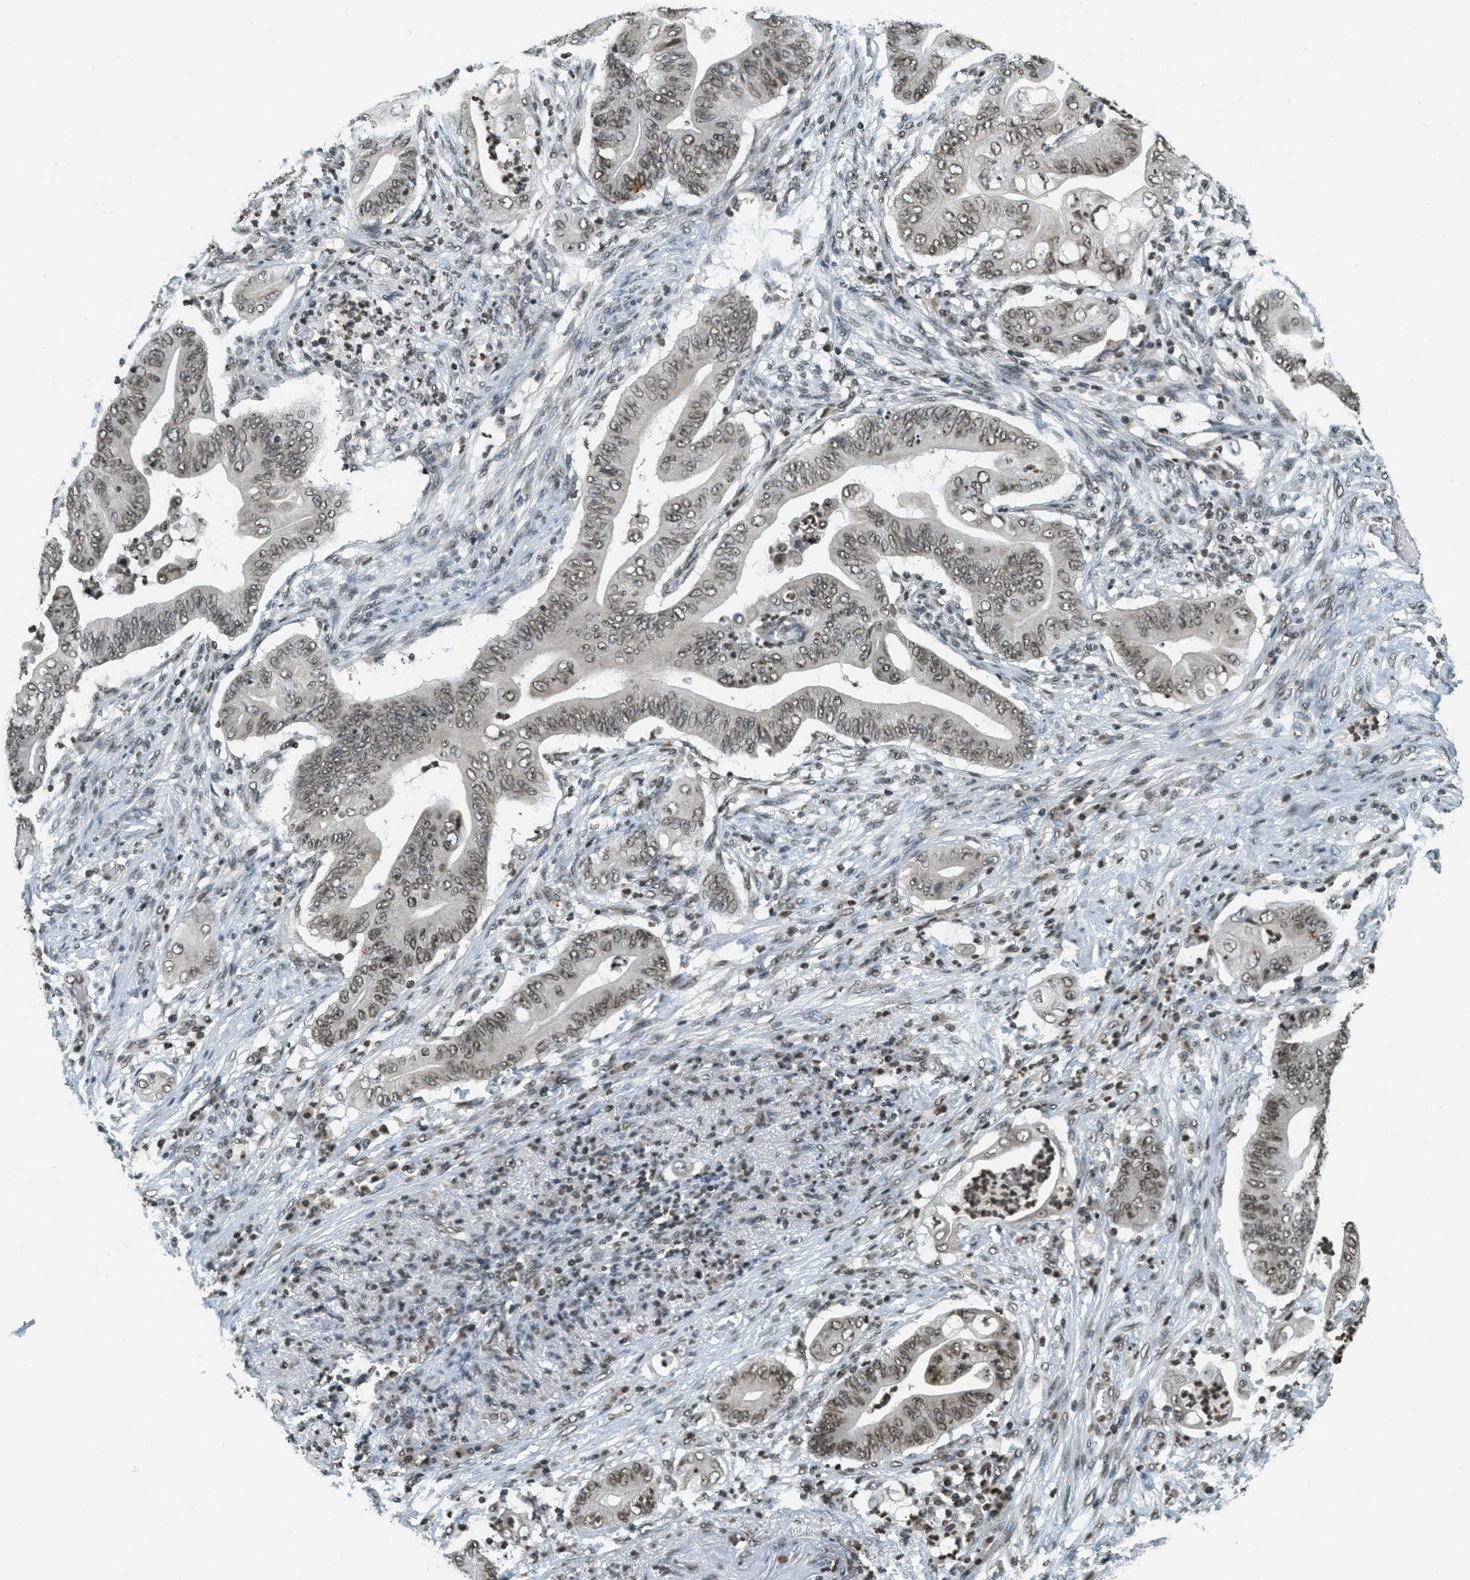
{"staining": {"intensity": "moderate", "quantity": ">75%", "location": "nuclear"}, "tissue": "stomach cancer", "cell_type": "Tumor cells", "image_type": "cancer", "snomed": [{"axis": "morphology", "description": "Adenocarcinoma, NOS"}, {"axis": "topography", "description": "Stomach"}], "caption": "Adenocarcinoma (stomach) stained with DAB immunohistochemistry (IHC) exhibits medium levels of moderate nuclear expression in about >75% of tumor cells.", "gene": "LDB2", "patient": {"sex": "female", "age": 73}}